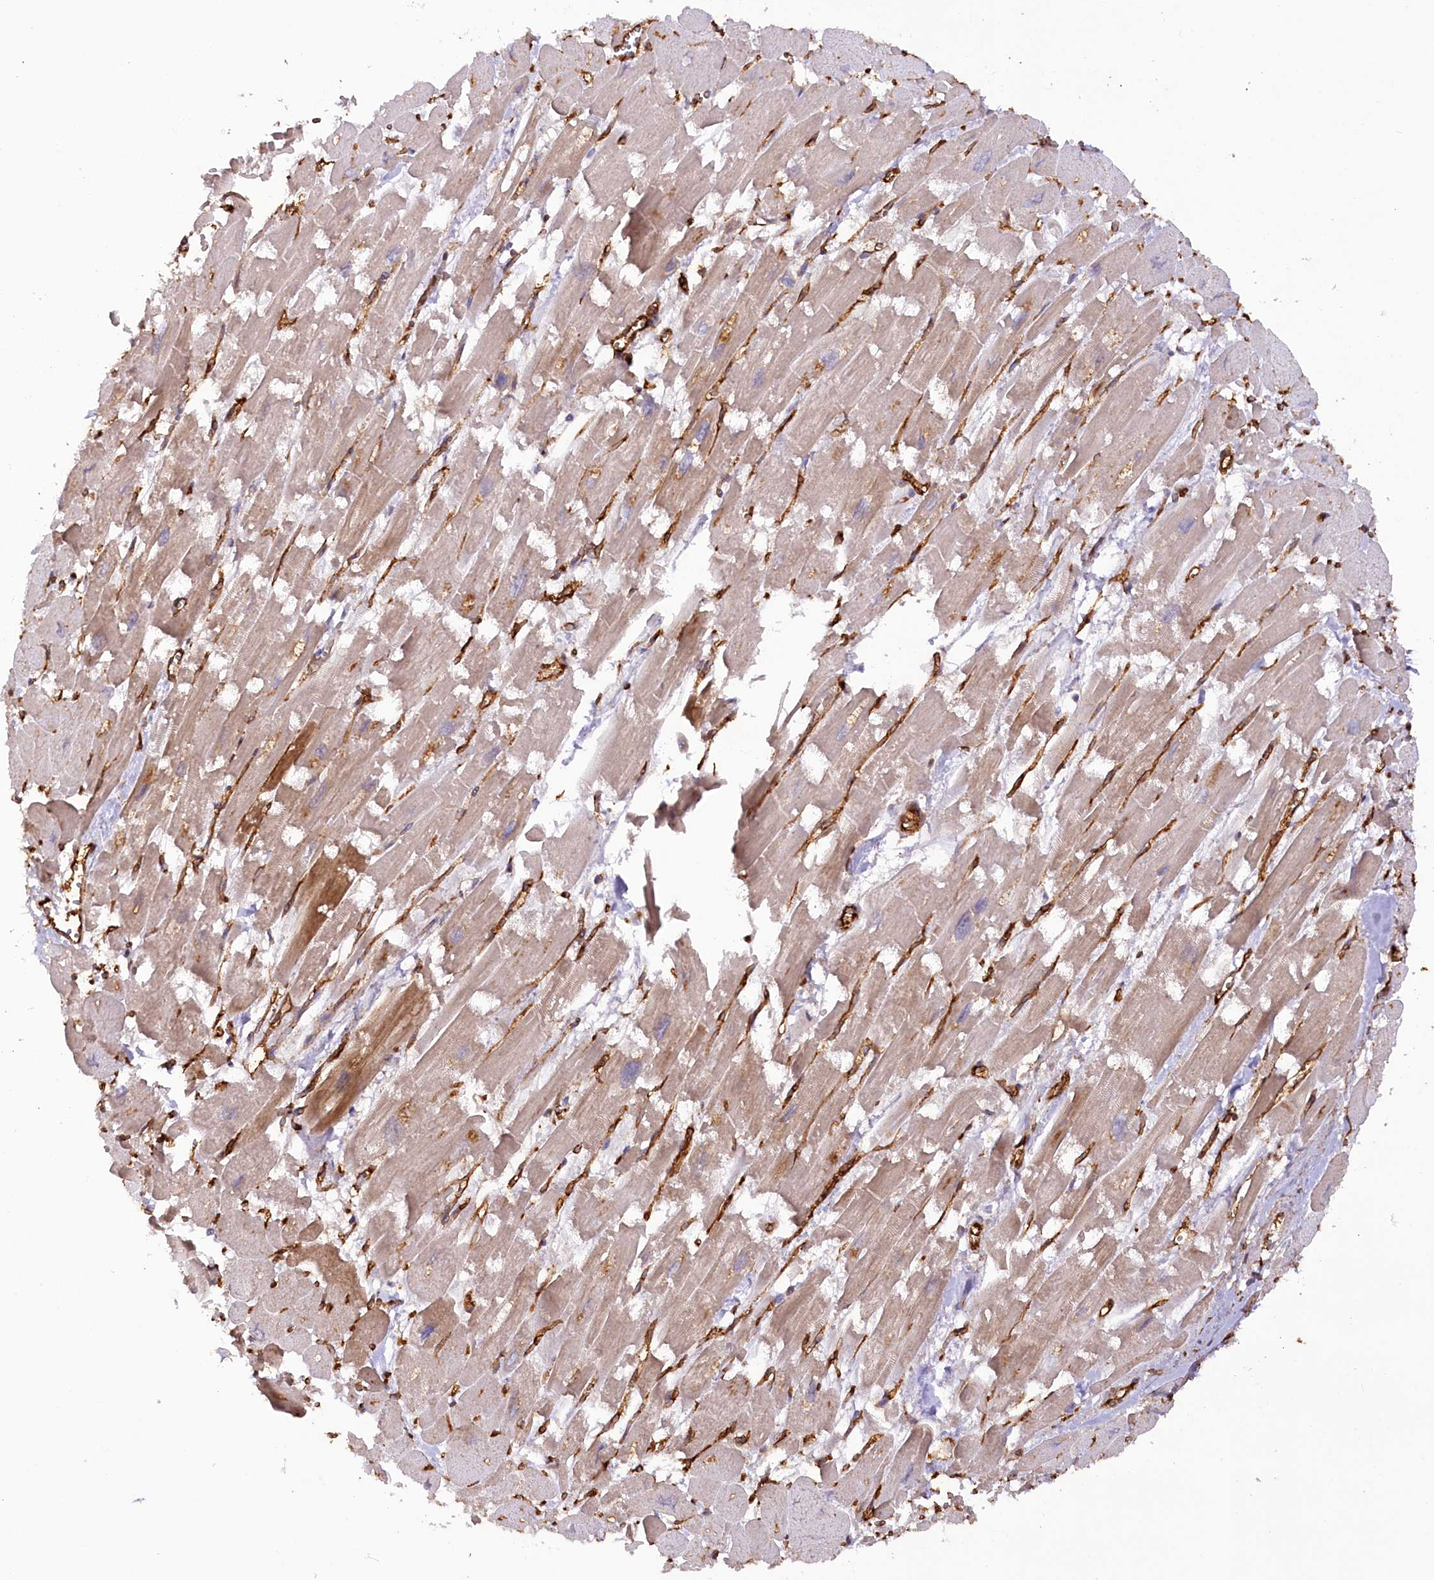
{"staining": {"intensity": "moderate", "quantity": ">75%", "location": "cytoplasmic/membranous"}, "tissue": "heart muscle", "cell_type": "Cardiomyocytes", "image_type": "normal", "snomed": [{"axis": "morphology", "description": "Normal tissue, NOS"}, {"axis": "topography", "description": "Heart"}], "caption": "An IHC micrograph of normal tissue is shown. Protein staining in brown highlights moderate cytoplasmic/membranous positivity in heart muscle within cardiomyocytes.", "gene": "SYNPO2", "patient": {"sex": "male", "age": 54}}